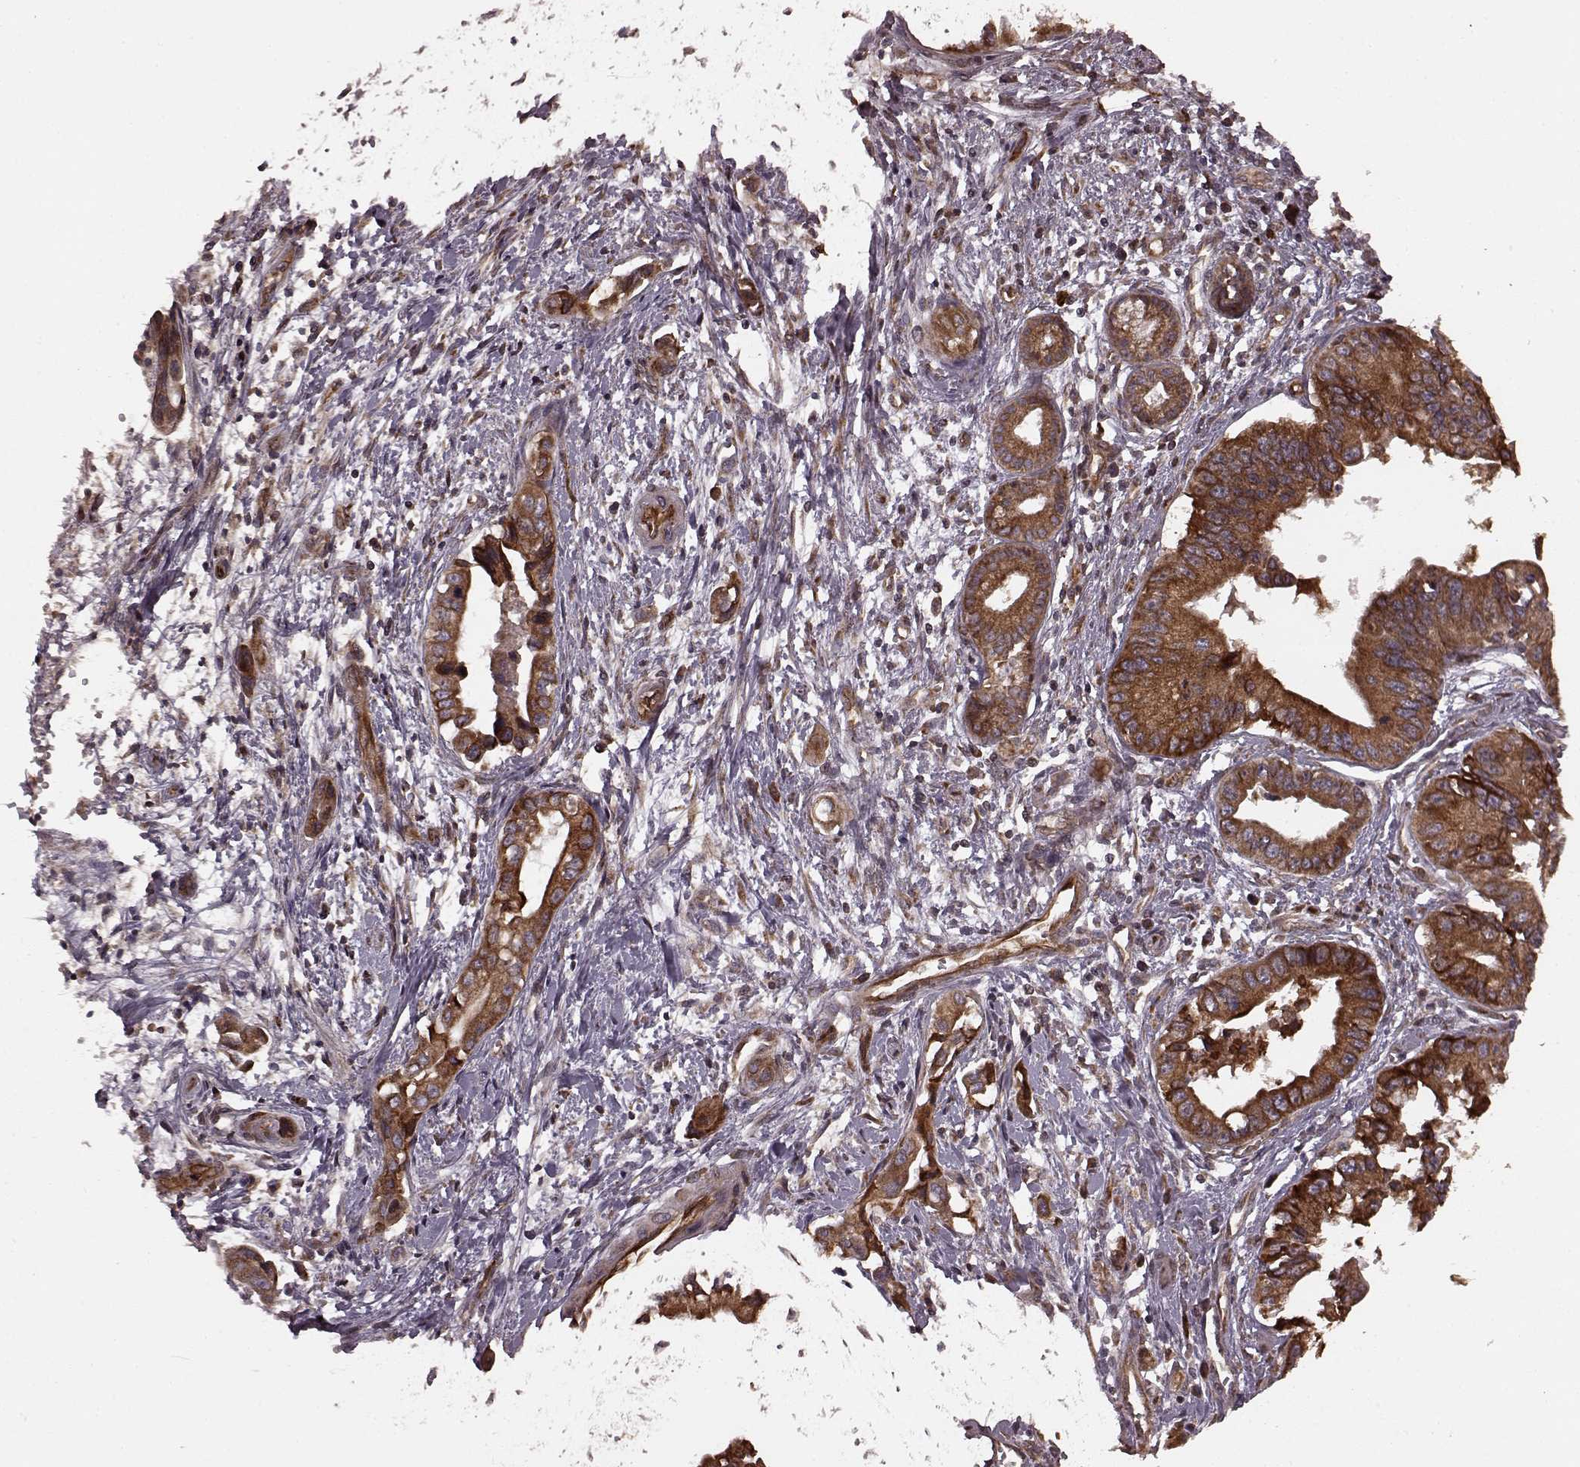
{"staining": {"intensity": "strong", "quantity": ">75%", "location": "cytoplasmic/membranous"}, "tissue": "pancreatic cancer", "cell_type": "Tumor cells", "image_type": "cancer", "snomed": [{"axis": "morphology", "description": "Adenocarcinoma, NOS"}, {"axis": "topography", "description": "Pancreas"}], "caption": "Protein analysis of pancreatic cancer (adenocarcinoma) tissue displays strong cytoplasmic/membranous expression in about >75% of tumor cells.", "gene": "AGPAT1", "patient": {"sex": "male", "age": 60}}